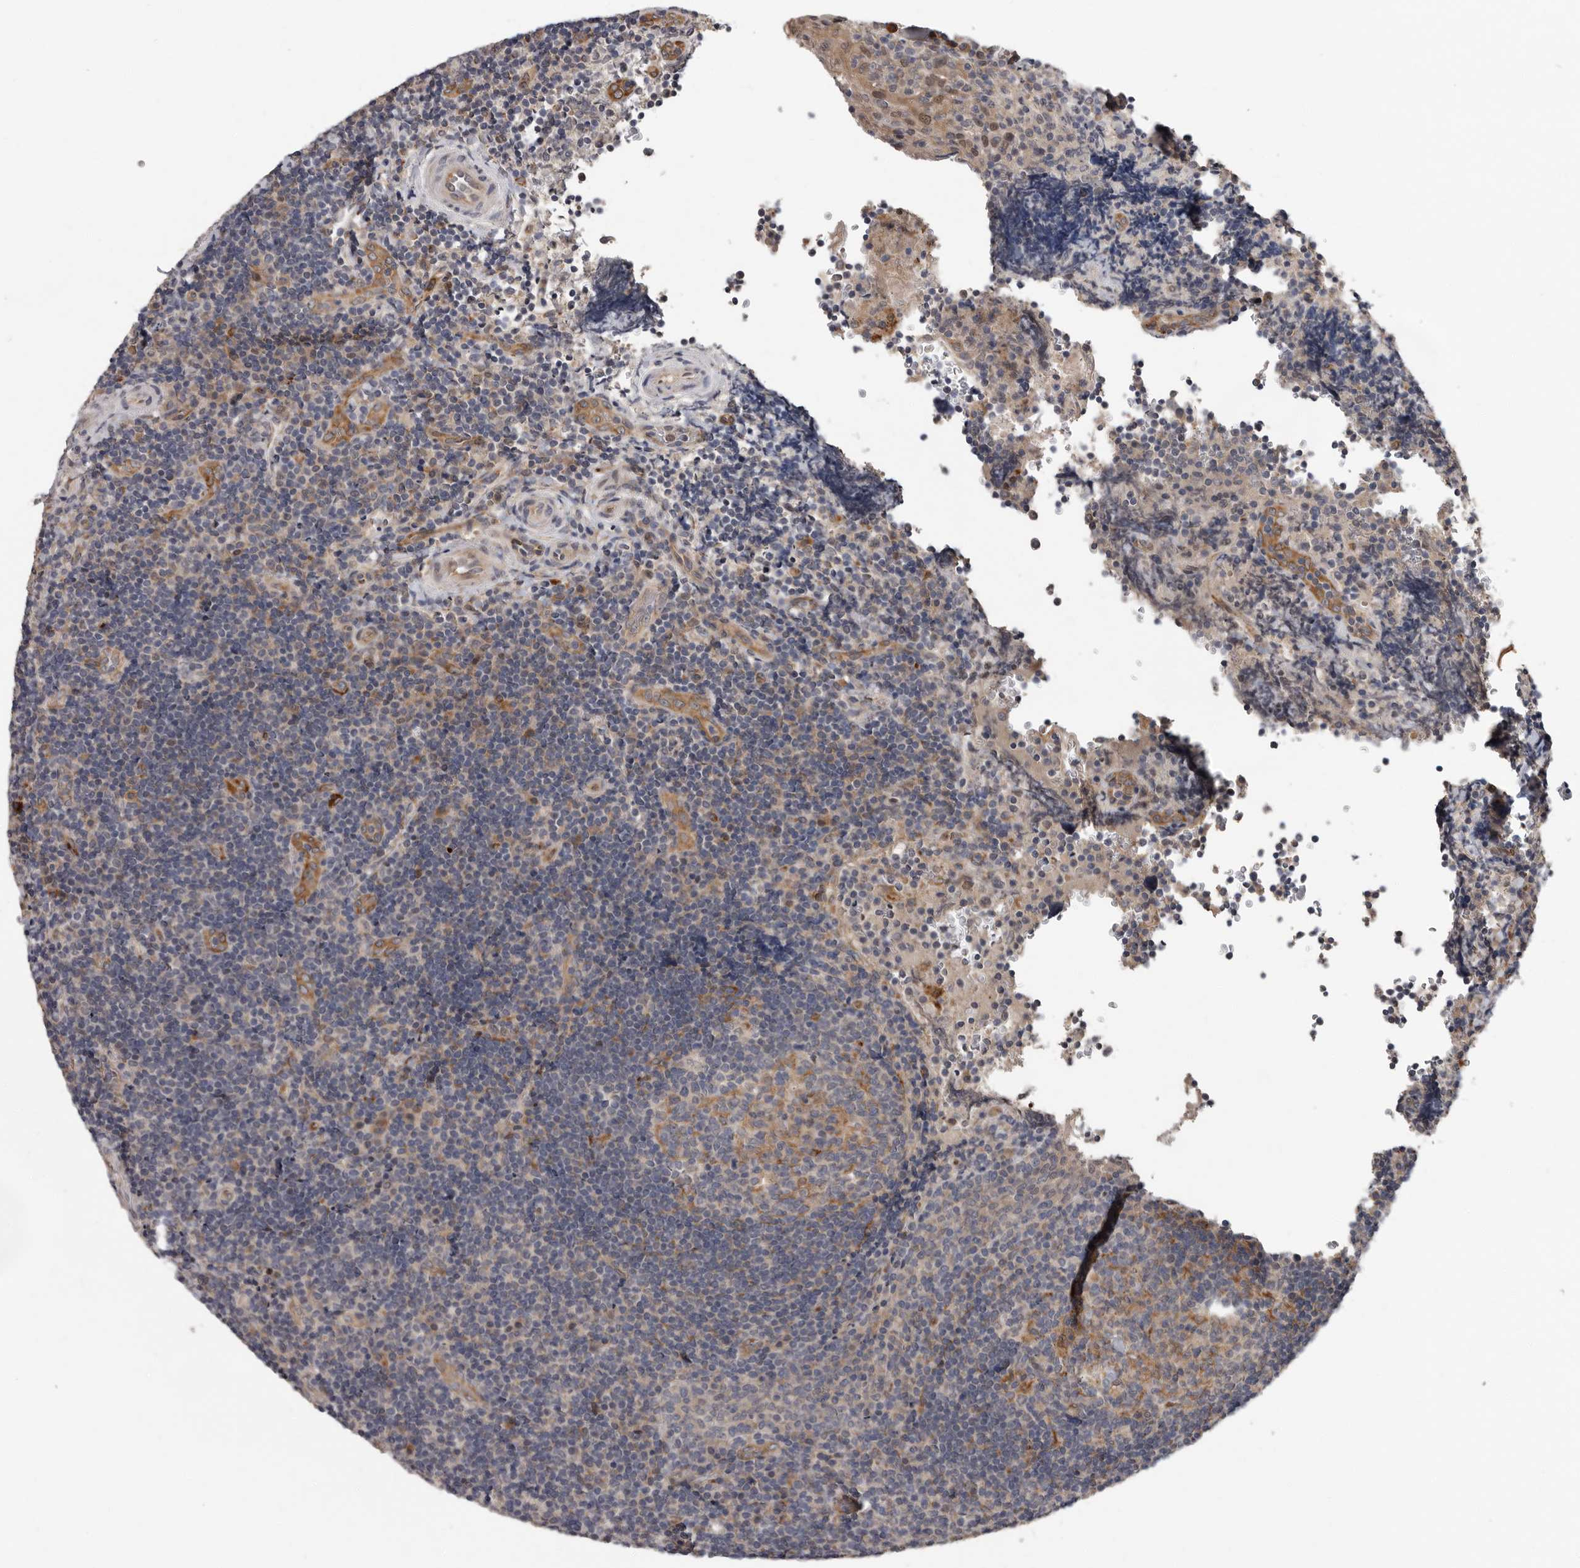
{"staining": {"intensity": "negative", "quantity": "none", "location": "none"}, "tissue": "lymphoma", "cell_type": "Tumor cells", "image_type": "cancer", "snomed": [{"axis": "morphology", "description": "Malignant lymphoma, non-Hodgkin's type, High grade"}, {"axis": "topography", "description": "Tonsil"}], "caption": "This is an IHC photomicrograph of high-grade malignant lymphoma, non-Hodgkin's type. There is no positivity in tumor cells.", "gene": "MTF1", "patient": {"sex": "female", "age": 36}}